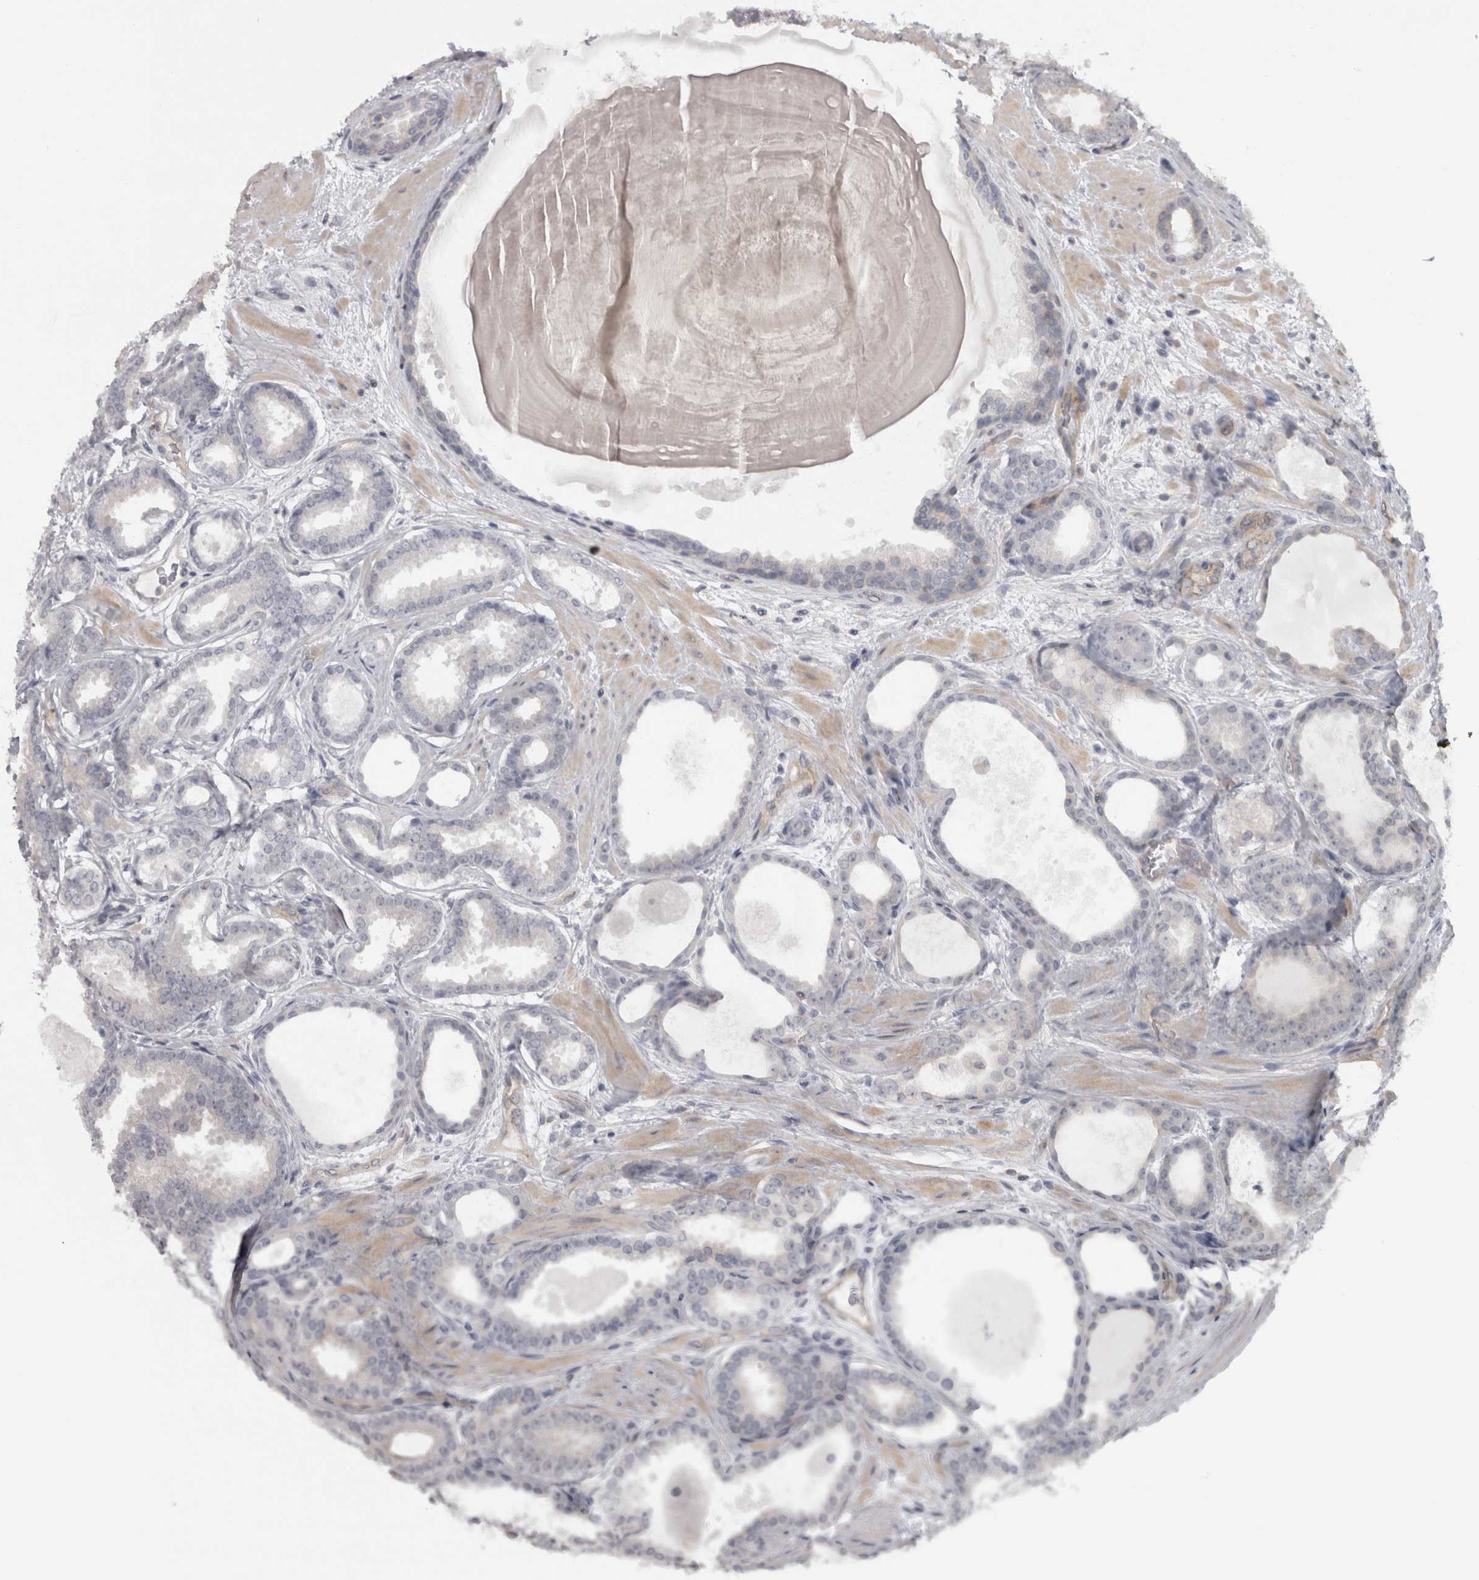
{"staining": {"intensity": "weak", "quantity": "25%-75%", "location": "cytoplasmic/membranous"}, "tissue": "prostate cancer", "cell_type": "Tumor cells", "image_type": "cancer", "snomed": [{"axis": "morphology", "description": "Adenocarcinoma, High grade"}, {"axis": "topography", "description": "Prostate"}], "caption": "Approximately 25%-75% of tumor cells in human prostate cancer (high-grade adenocarcinoma) show weak cytoplasmic/membranous protein expression as visualized by brown immunohistochemical staining.", "gene": "PPP1R12B", "patient": {"sex": "male", "age": 60}}